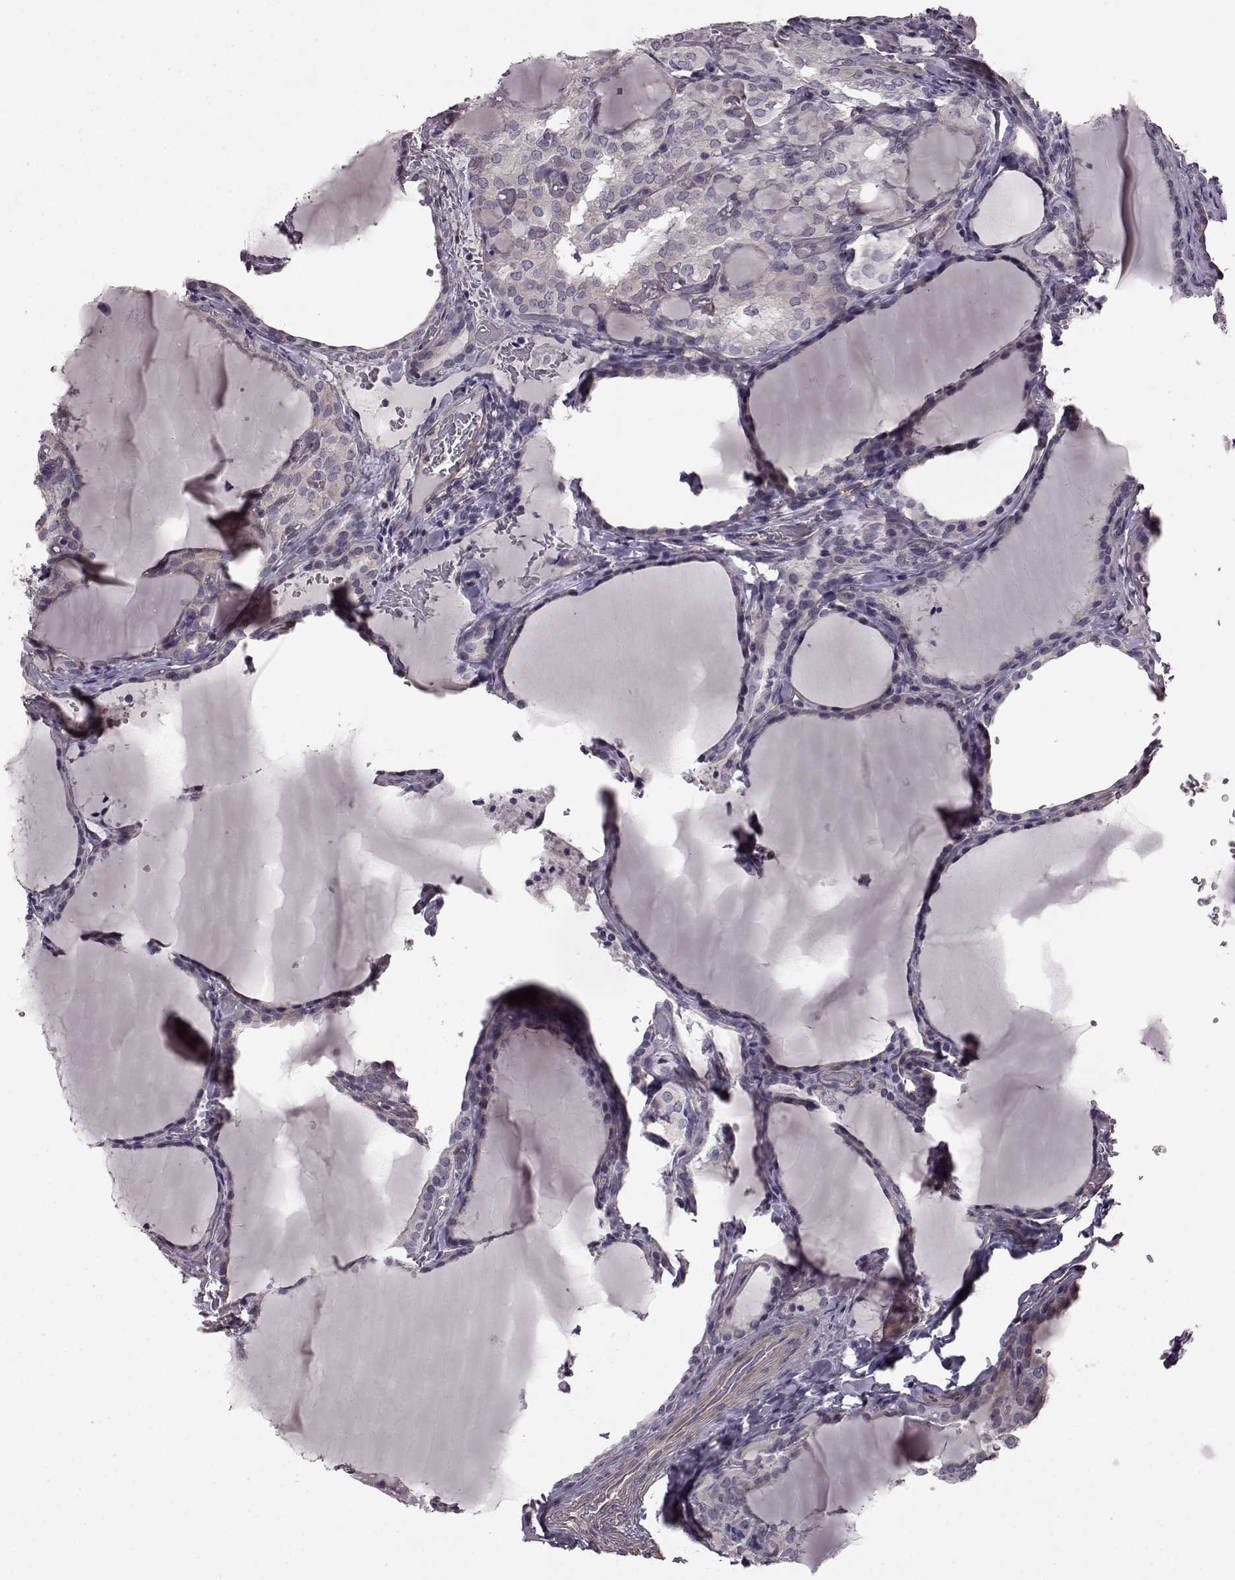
{"staining": {"intensity": "negative", "quantity": "none", "location": "none"}, "tissue": "thyroid cancer", "cell_type": "Tumor cells", "image_type": "cancer", "snomed": [{"axis": "morphology", "description": "Papillary adenocarcinoma, NOS"}, {"axis": "topography", "description": "Thyroid gland"}], "caption": "Photomicrograph shows no protein staining in tumor cells of papillary adenocarcinoma (thyroid) tissue.", "gene": "GRK1", "patient": {"sex": "male", "age": 20}}